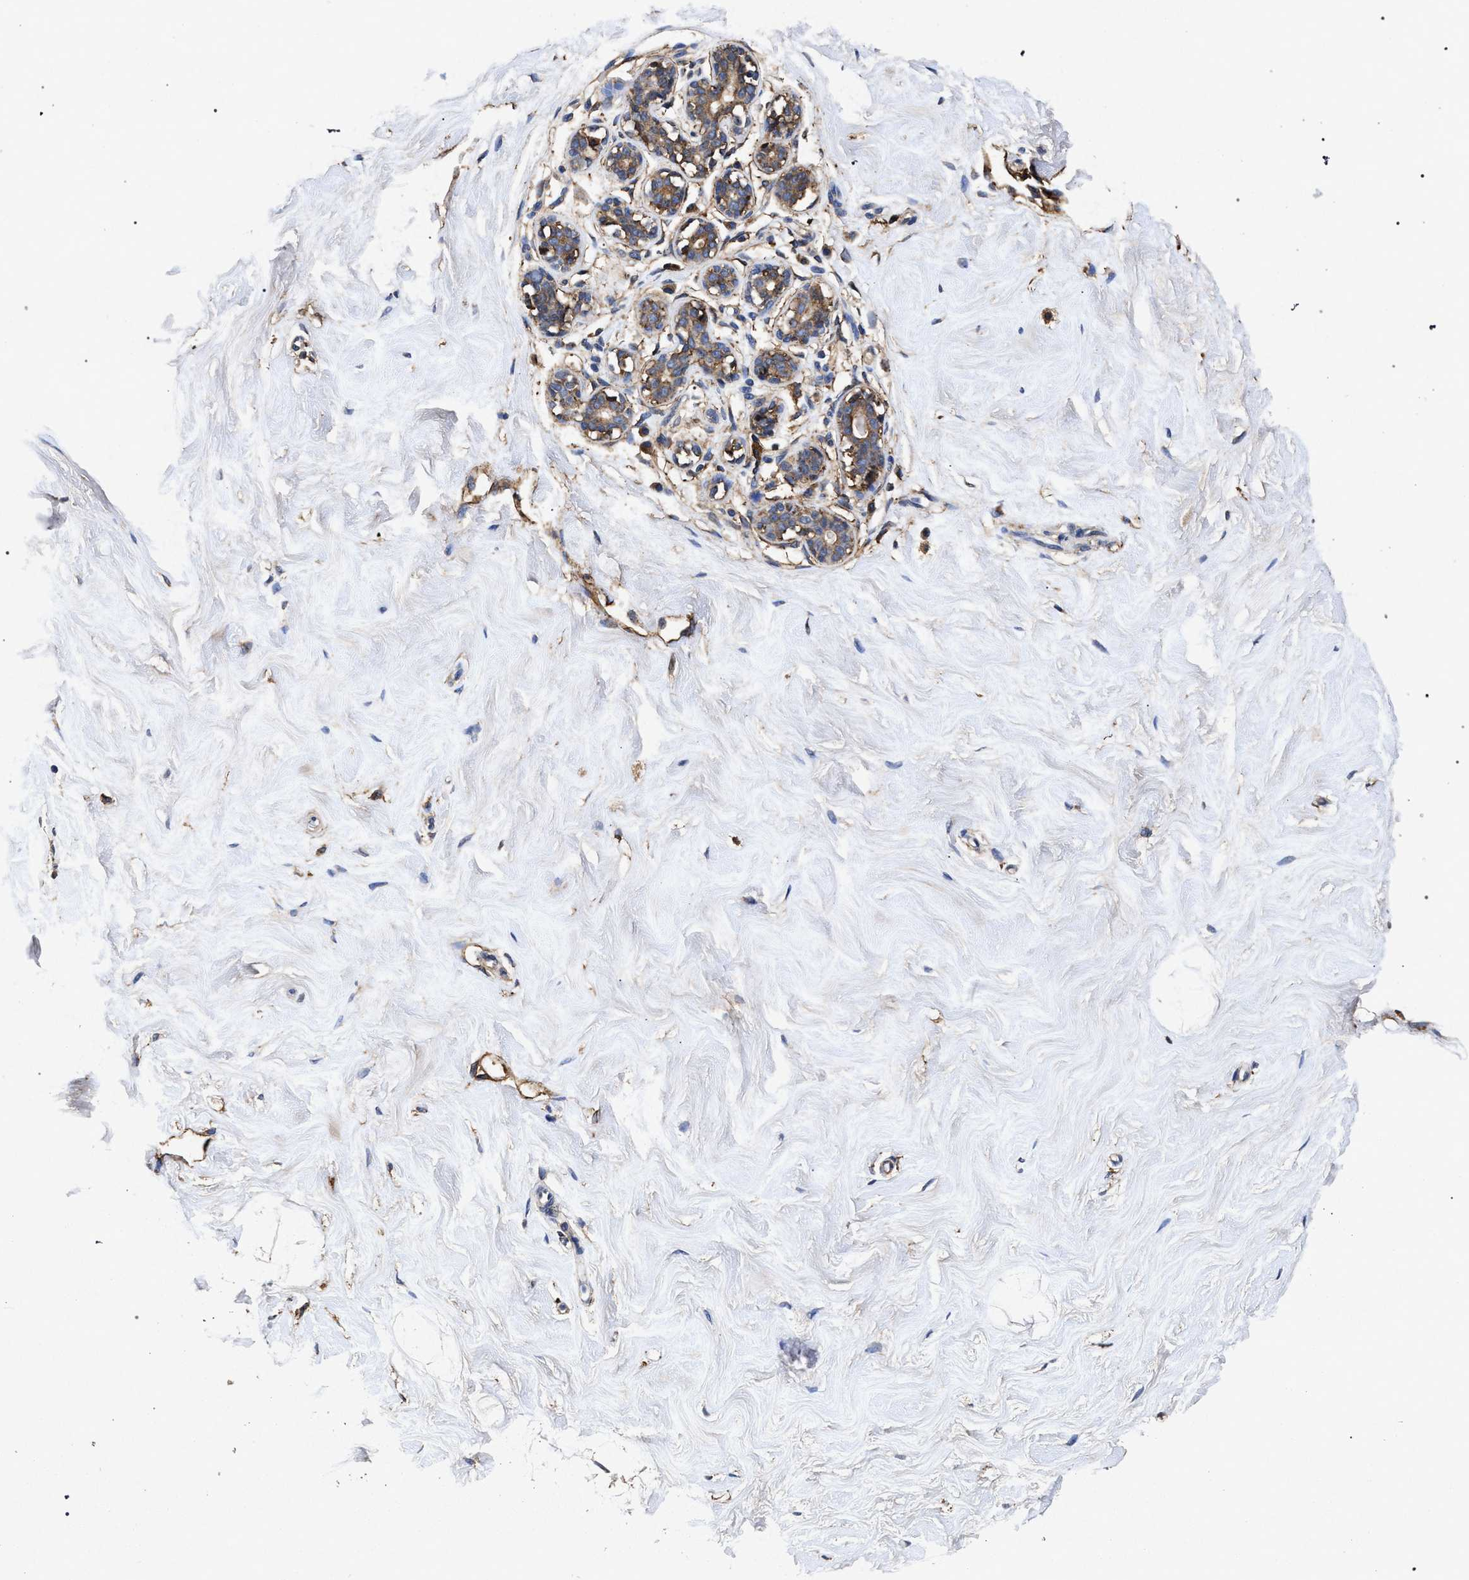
{"staining": {"intensity": "negative", "quantity": "none", "location": "none"}, "tissue": "breast", "cell_type": "Adipocytes", "image_type": "normal", "snomed": [{"axis": "morphology", "description": "Normal tissue, NOS"}, {"axis": "topography", "description": "Breast"}], "caption": "Breast was stained to show a protein in brown. There is no significant staining in adipocytes.", "gene": "MARCKS", "patient": {"sex": "female", "age": 23}}